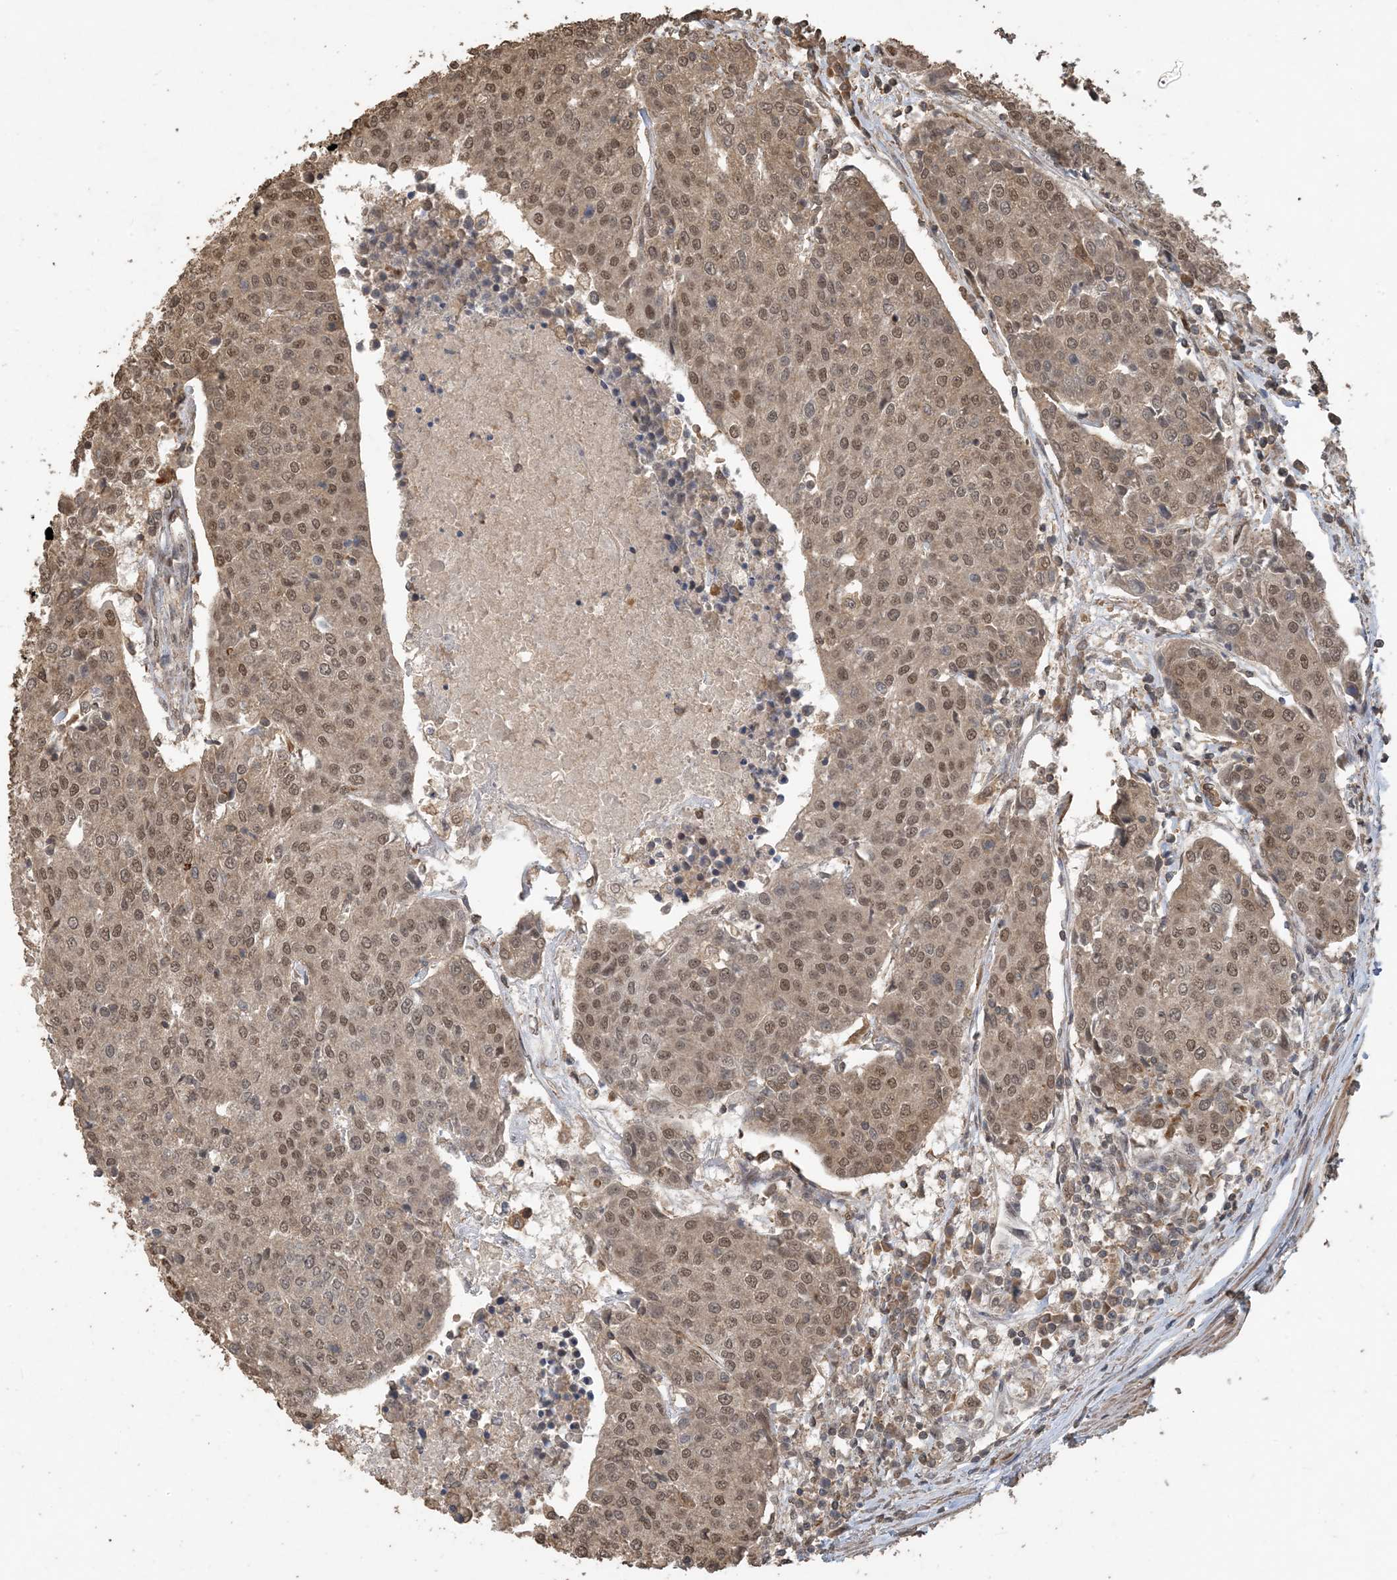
{"staining": {"intensity": "moderate", "quantity": ">75%", "location": "cytoplasmic/membranous,nuclear"}, "tissue": "urothelial cancer", "cell_type": "Tumor cells", "image_type": "cancer", "snomed": [{"axis": "morphology", "description": "Urothelial carcinoma, High grade"}, {"axis": "topography", "description": "Urinary bladder"}], "caption": "A medium amount of moderate cytoplasmic/membranous and nuclear staining is identified in about >75% of tumor cells in urothelial carcinoma (high-grade) tissue.", "gene": "ZC3H12A", "patient": {"sex": "female", "age": 85}}